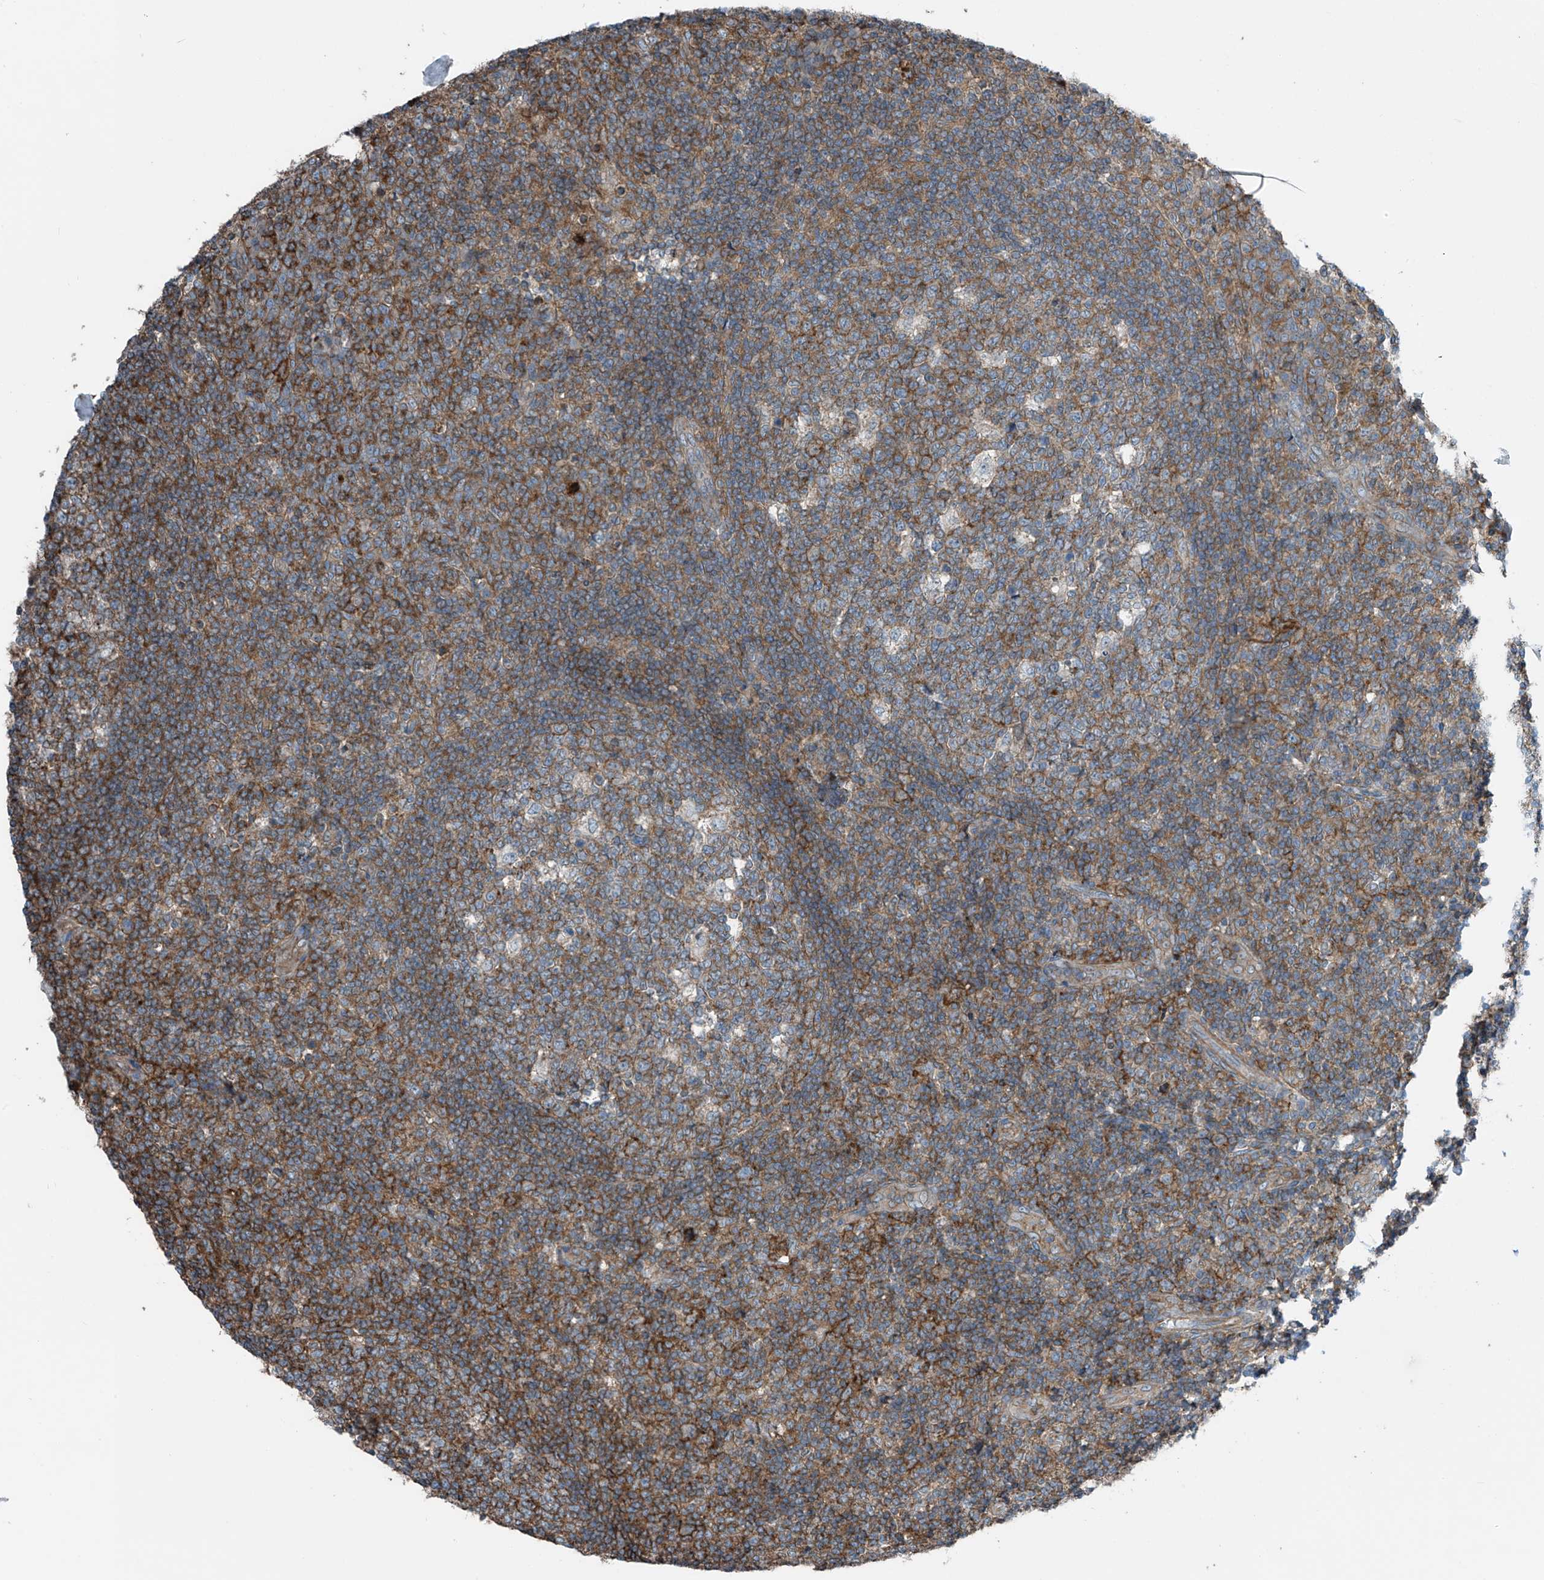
{"staining": {"intensity": "moderate", "quantity": "<25%", "location": "cytoplasmic/membranous"}, "tissue": "tonsil", "cell_type": "Germinal center cells", "image_type": "normal", "snomed": [{"axis": "morphology", "description": "Normal tissue, NOS"}, {"axis": "topography", "description": "Tonsil"}], "caption": "Benign tonsil was stained to show a protein in brown. There is low levels of moderate cytoplasmic/membranous staining in approximately <25% of germinal center cells. Nuclei are stained in blue.", "gene": "SLC1A5", "patient": {"sex": "female", "age": 19}}